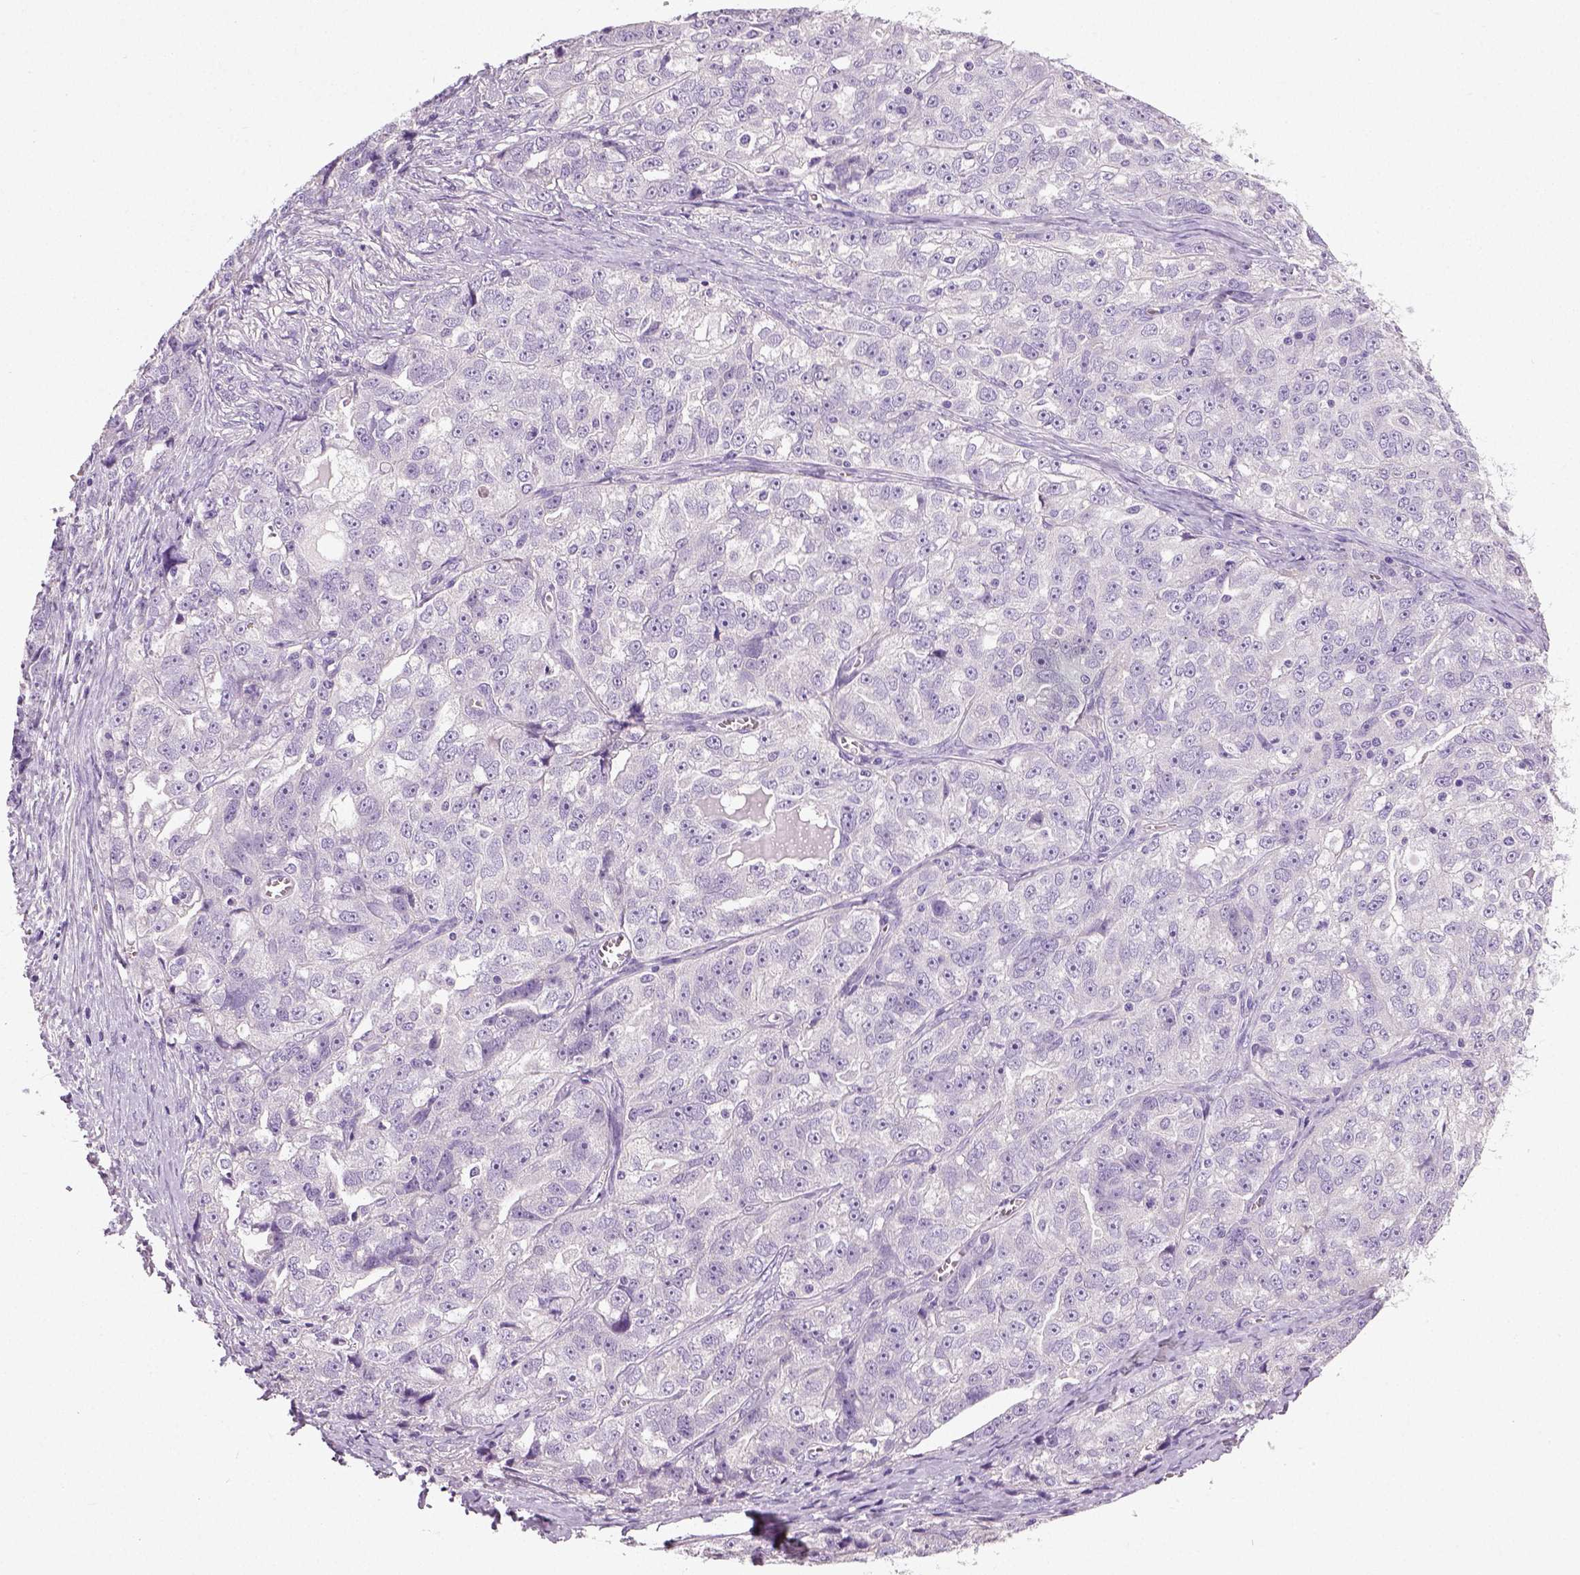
{"staining": {"intensity": "negative", "quantity": "none", "location": "none"}, "tissue": "ovarian cancer", "cell_type": "Tumor cells", "image_type": "cancer", "snomed": [{"axis": "morphology", "description": "Cystadenocarcinoma, serous, NOS"}, {"axis": "topography", "description": "Ovary"}], "caption": "There is no significant staining in tumor cells of ovarian serous cystadenocarcinoma. (DAB immunohistochemistry (IHC), high magnification).", "gene": "NECAB2", "patient": {"sex": "female", "age": 51}}